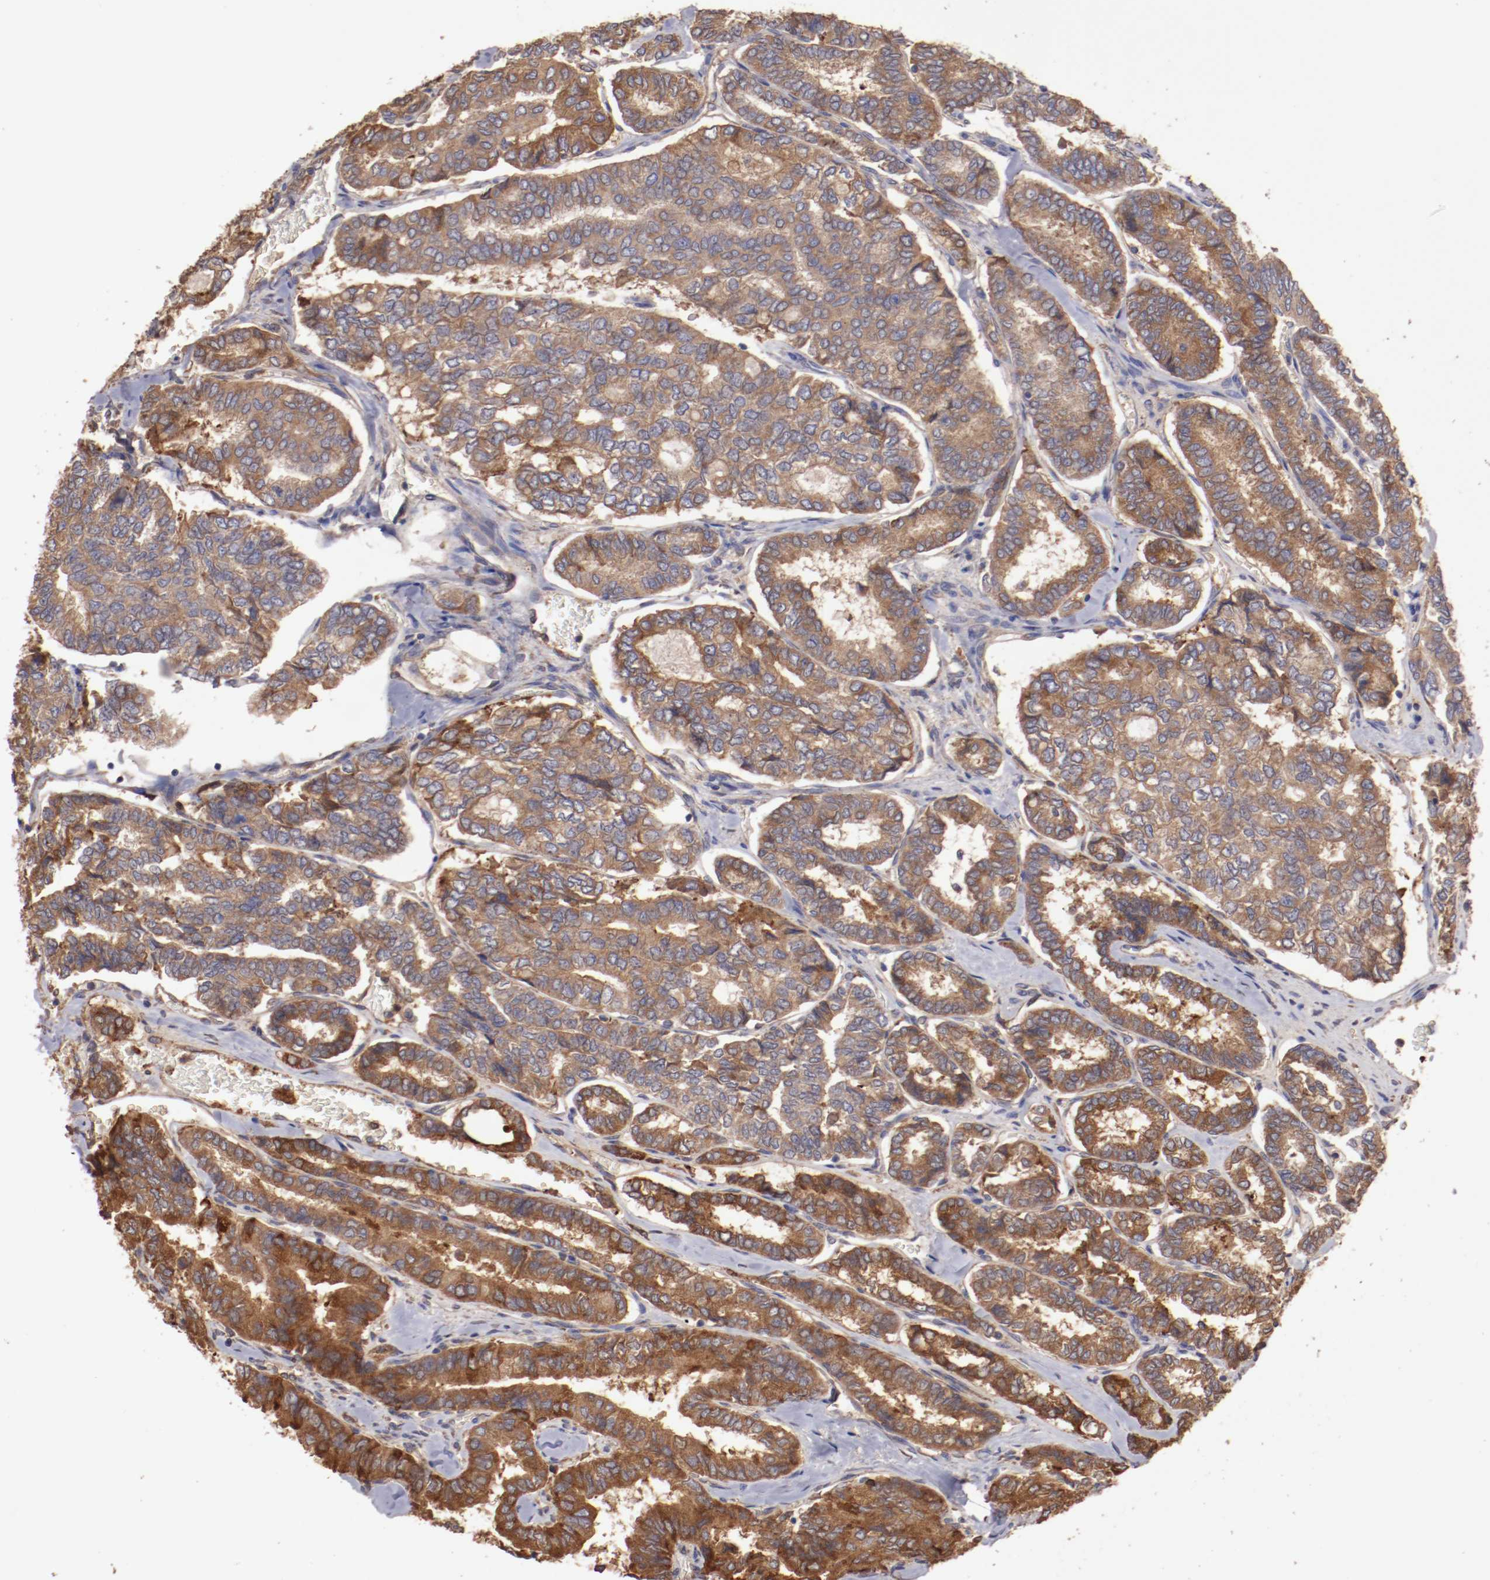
{"staining": {"intensity": "moderate", "quantity": ">75%", "location": "cytoplasmic/membranous"}, "tissue": "thyroid cancer", "cell_type": "Tumor cells", "image_type": "cancer", "snomed": [{"axis": "morphology", "description": "Papillary adenocarcinoma, NOS"}, {"axis": "topography", "description": "Thyroid gland"}], "caption": "Immunohistochemical staining of human thyroid cancer (papillary adenocarcinoma) displays medium levels of moderate cytoplasmic/membranous protein staining in about >75% of tumor cells. (Brightfield microscopy of DAB IHC at high magnification).", "gene": "NFKBIE", "patient": {"sex": "female", "age": 35}}